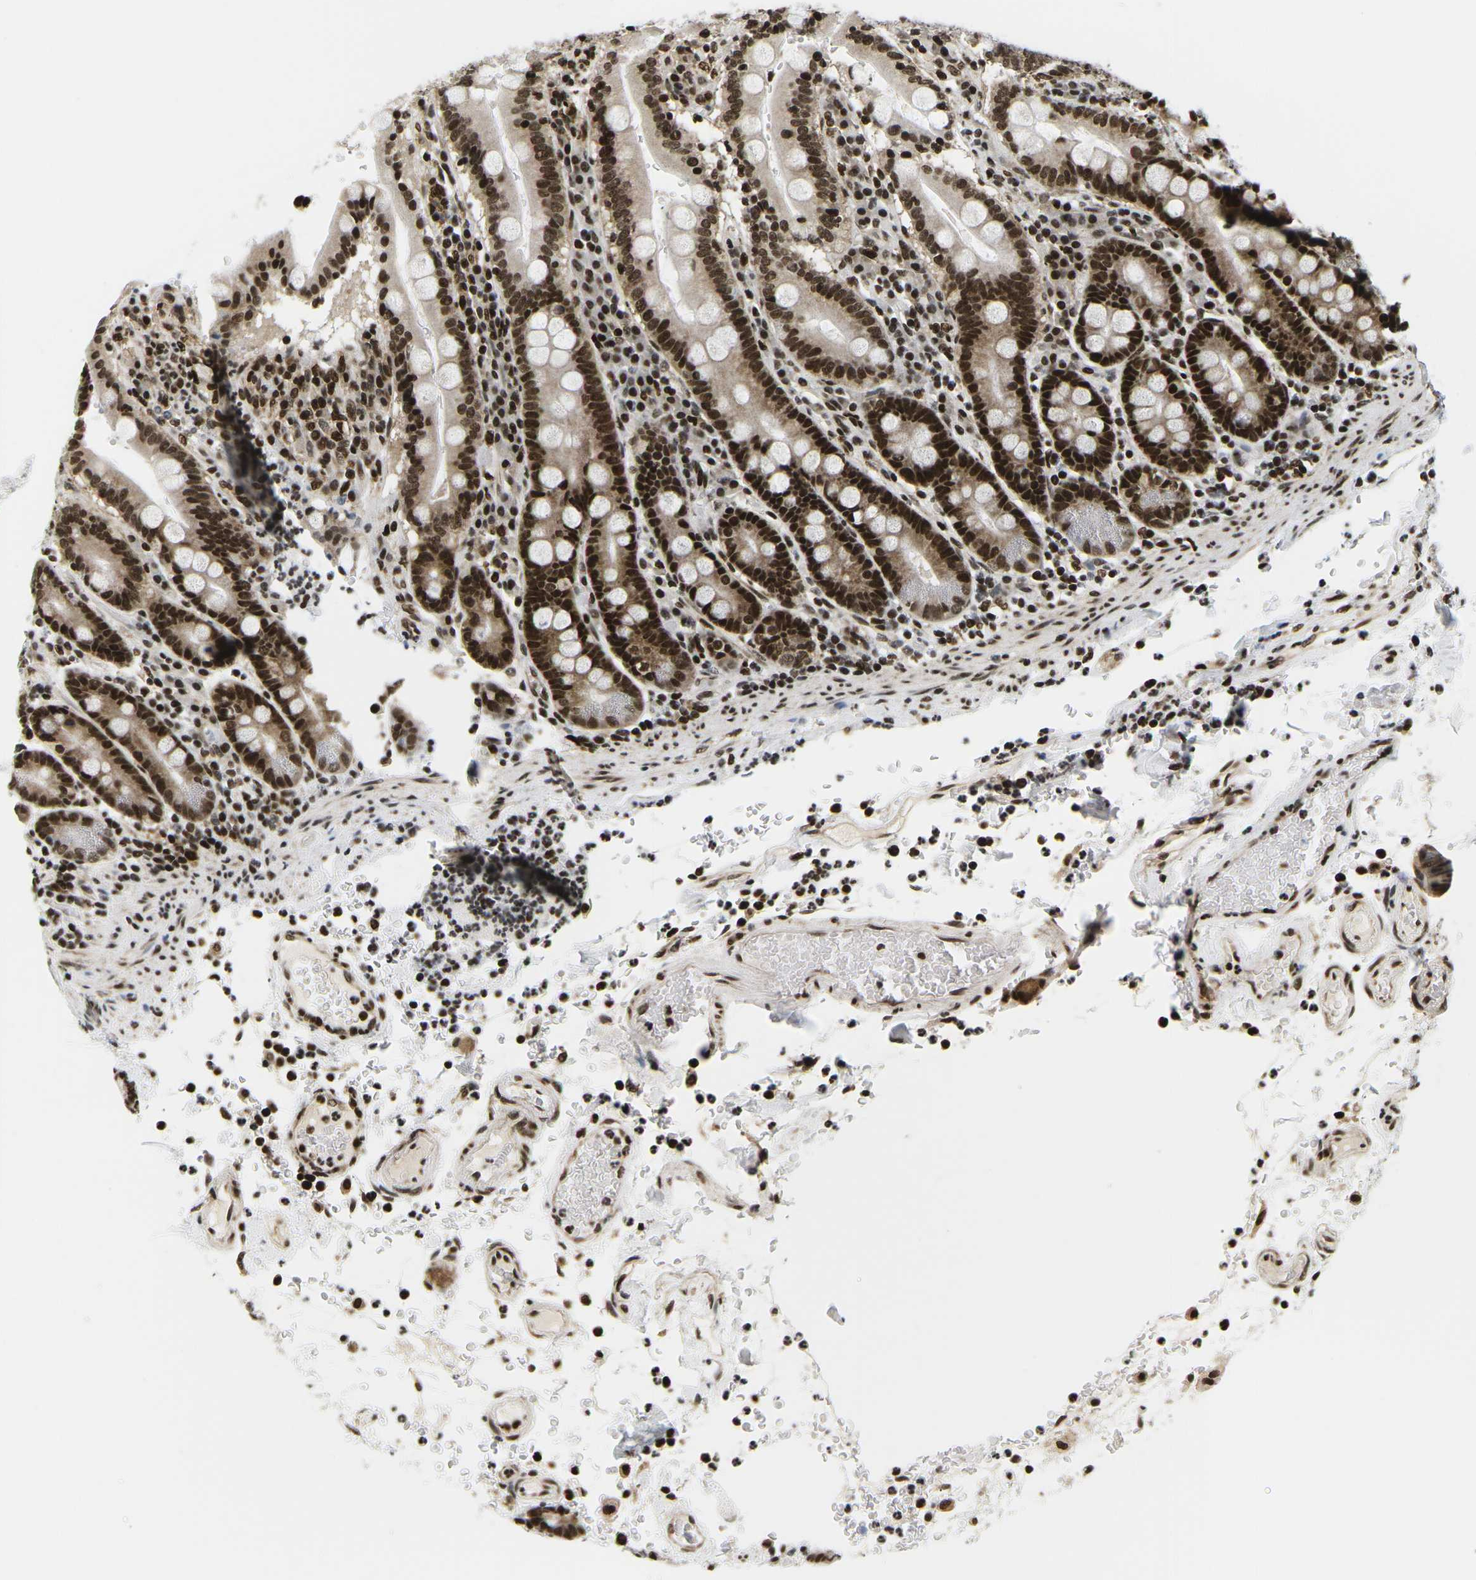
{"staining": {"intensity": "strong", "quantity": ">75%", "location": "cytoplasmic/membranous,nuclear"}, "tissue": "duodenum", "cell_type": "Glandular cells", "image_type": "normal", "snomed": [{"axis": "morphology", "description": "Normal tissue, NOS"}, {"axis": "topography", "description": "Small intestine, NOS"}], "caption": "IHC (DAB) staining of benign human duodenum shows strong cytoplasmic/membranous,nuclear protein expression in approximately >75% of glandular cells. (Brightfield microscopy of DAB IHC at high magnification).", "gene": "CELF1", "patient": {"sex": "female", "age": 71}}